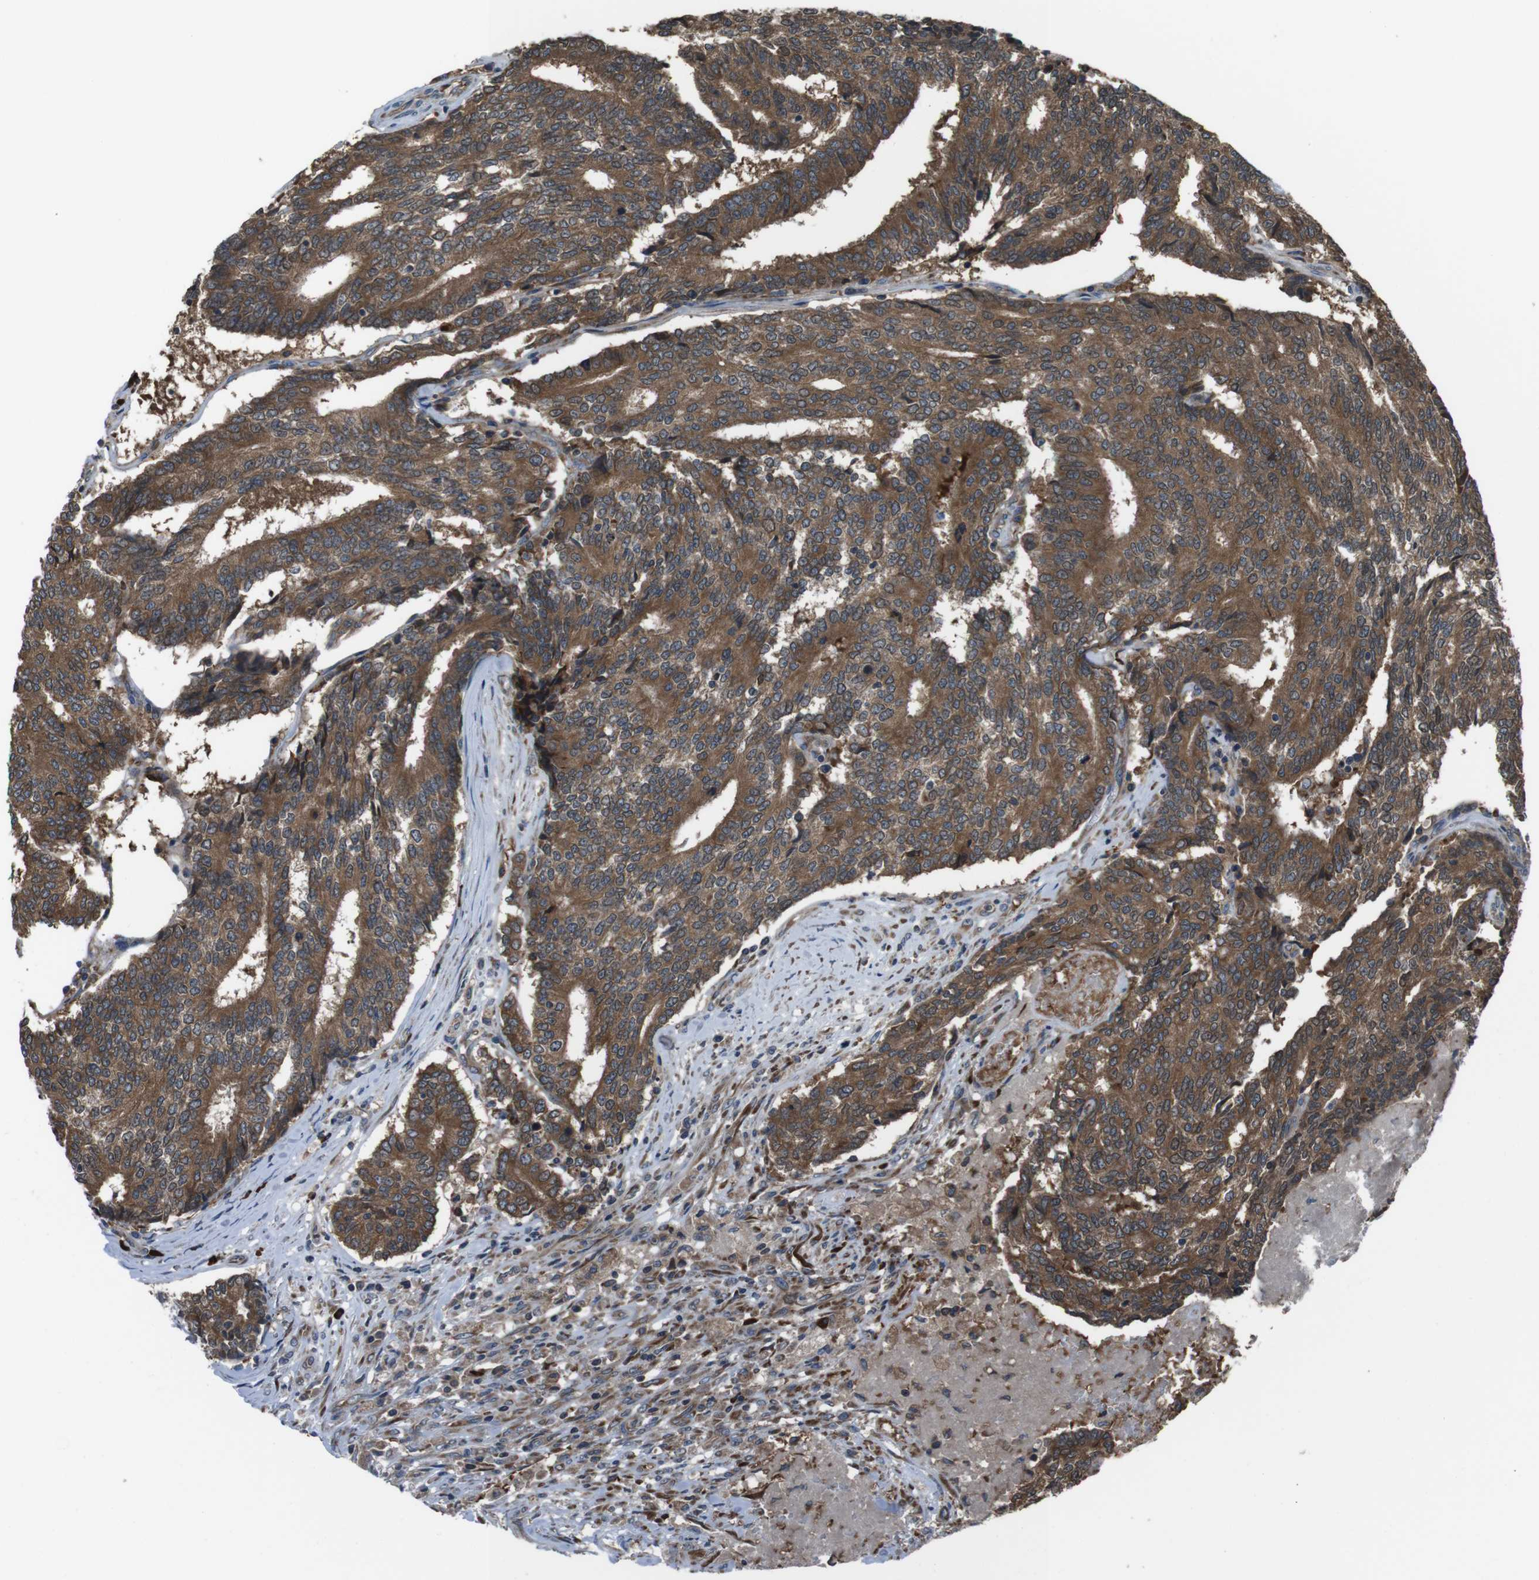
{"staining": {"intensity": "strong", "quantity": ">75%", "location": "cytoplasmic/membranous"}, "tissue": "prostate cancer", "cell_type": "Tumor cells", "image_type": "cancer", "snomed": [{"axis": "morphology", "description": "Normal tissue, NOS"}, {"axis": "morphology", "description": "Adenocarcinoma, High grade"}, {"axis": "topography", "description": "Prostate"}, {"axis": "topography", "description": "Seminal veicle"}], "caption": "Tumor cells exhibit high levels of strong cytoplasmic/membranous positivity in about >75% of cells in high-grade adenocarcinoma (prostate).", "gene": "SSR3", "patient": {"sex": "male", "age": 55}}